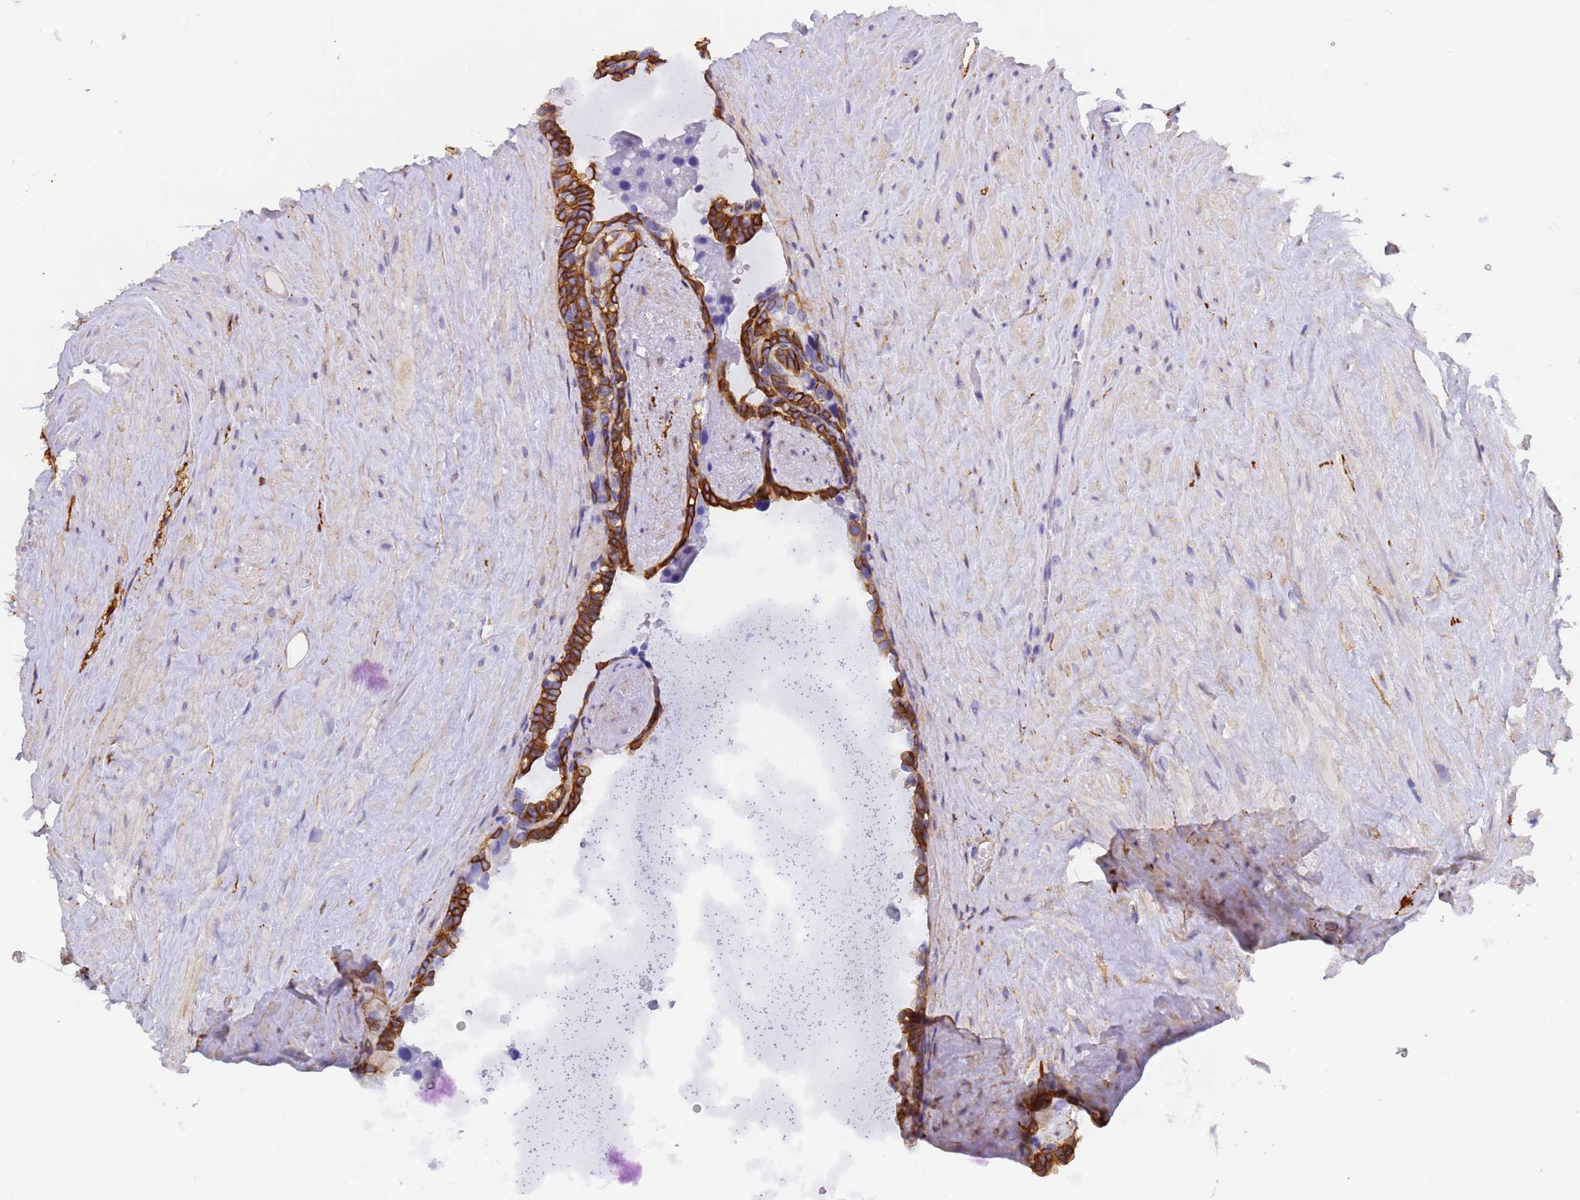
{"staining": {"intensity": "strong", "quantity": "25%-75%", "location": "cytoplasmic/membranous"}, "tissue": "seminal vesicle", "cell_type": "Glandular cells", "image_type": "normal", "snomed": [{"axis": "morphology", "description": "Normal tissue, NOS"}, {"axis": "topography", "description": "Seminal veicle"}], "caption": "IHC staining of unremarkable seminal vesicle, which demonstrates high levels of strong cytoplasmic/membranous positivity in about 25%-75% of glandular cells indicating strong cytoplasmic/membranous protein staining. The staining was performed using DAB (brown) for protein detection and nuclei were counterstained in hematoxylin (blue).", "gene": "MVB12A", "patient": {"sex": "male", "age": 68}}